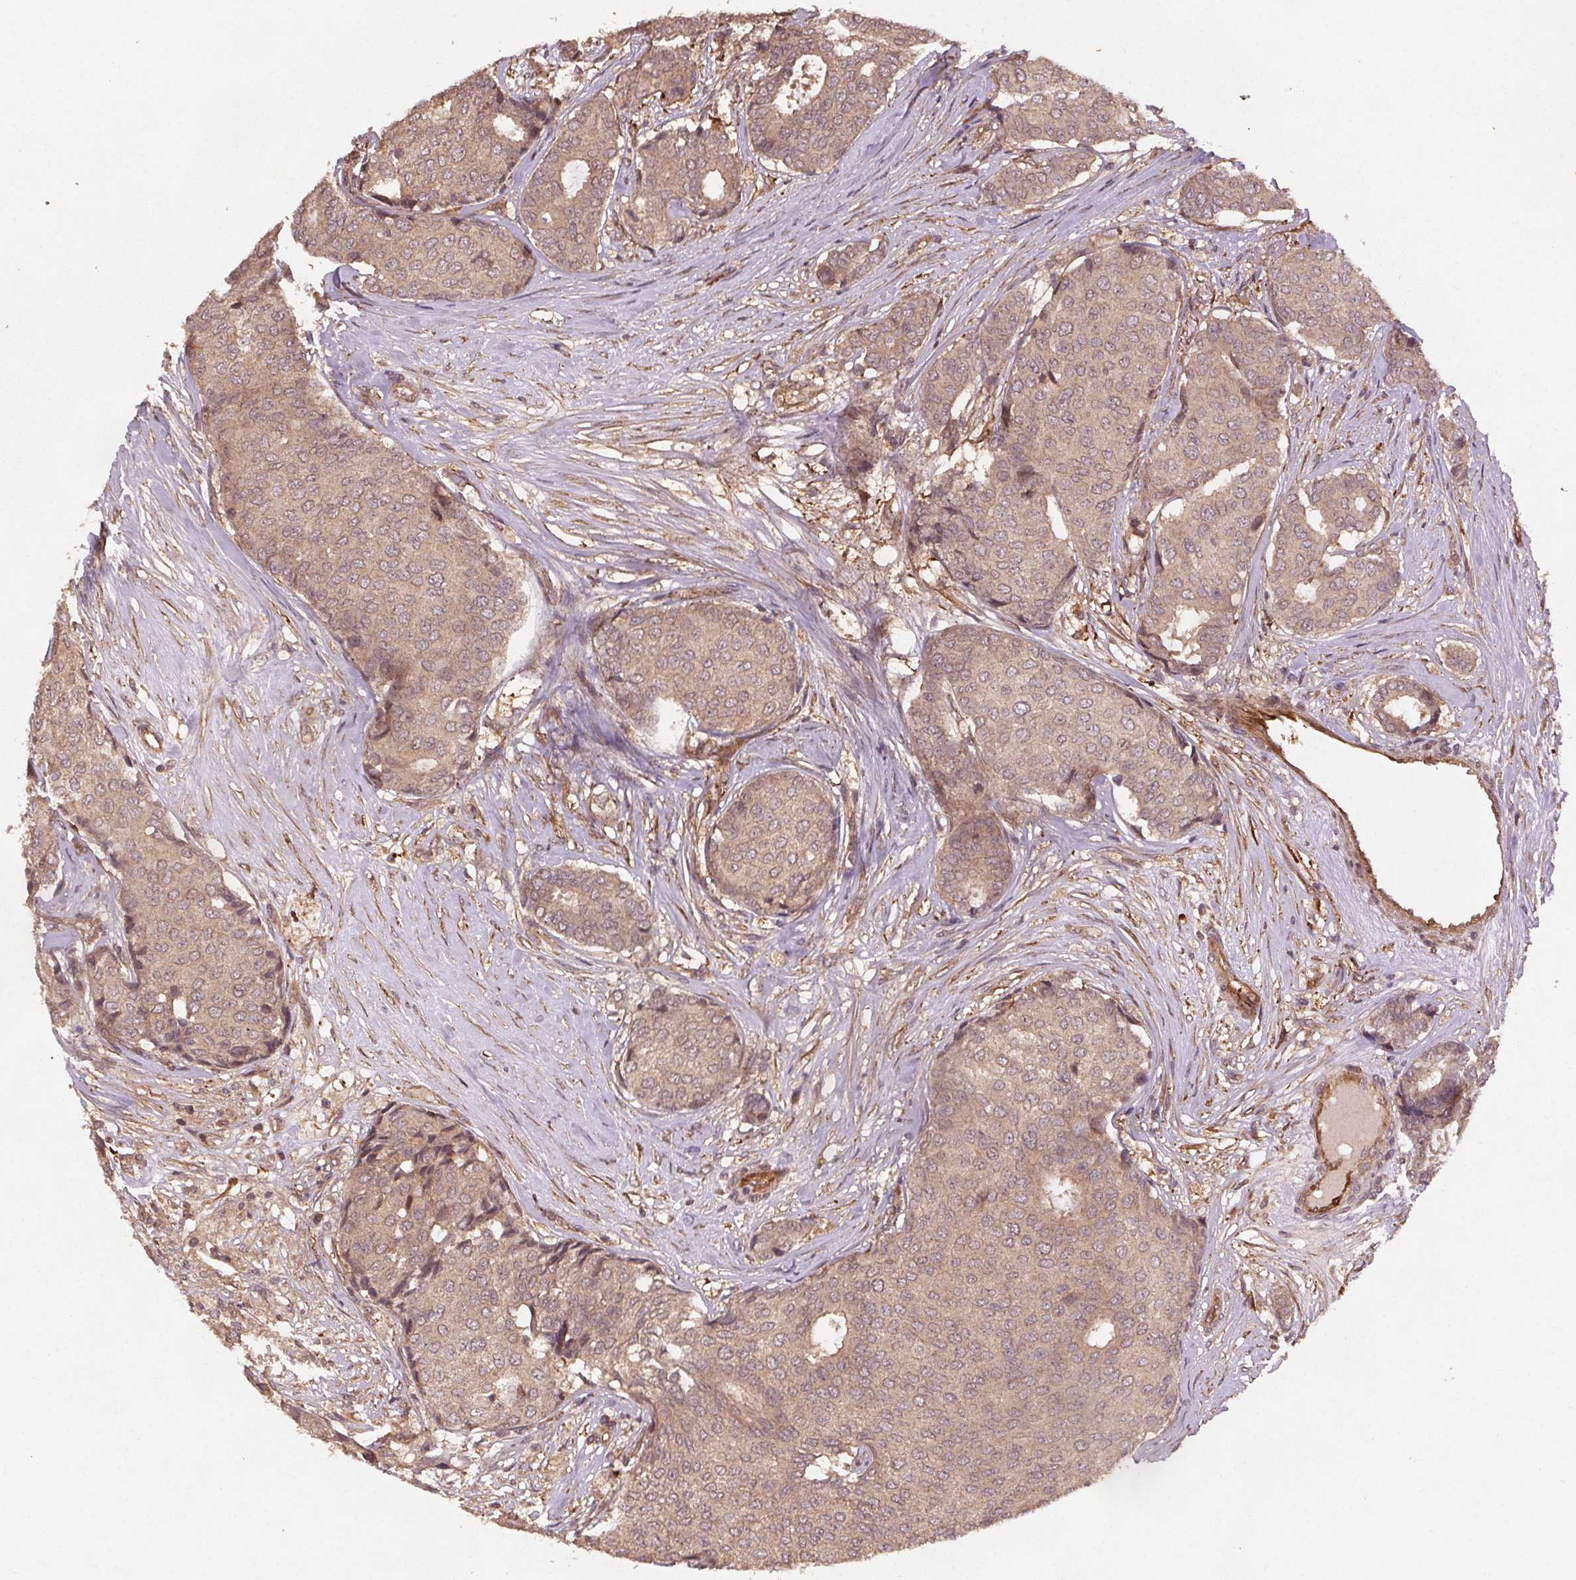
{"staining": {"intensity": "weak", "quantity": ">75%", "location": "cytoplasmic/membranous"}, "tissue": "breast cancer", "cell_type": "Tumor cells", "image_type": "cancer", "snomed": [{"axis": "morphology", "description": "Duct carcinoma"}, {"axis": "topography", "description": "Breast"}], "caption": "Human breast cancer (infiltrating ductal carcinoma) stained for a protein (brown) exhibits weak cytoplasmic/membranous positive staining in approximately >75% of tumor cells.", "gene": "SEC14L2", "patient": {"sex": "female", "age": 75}}